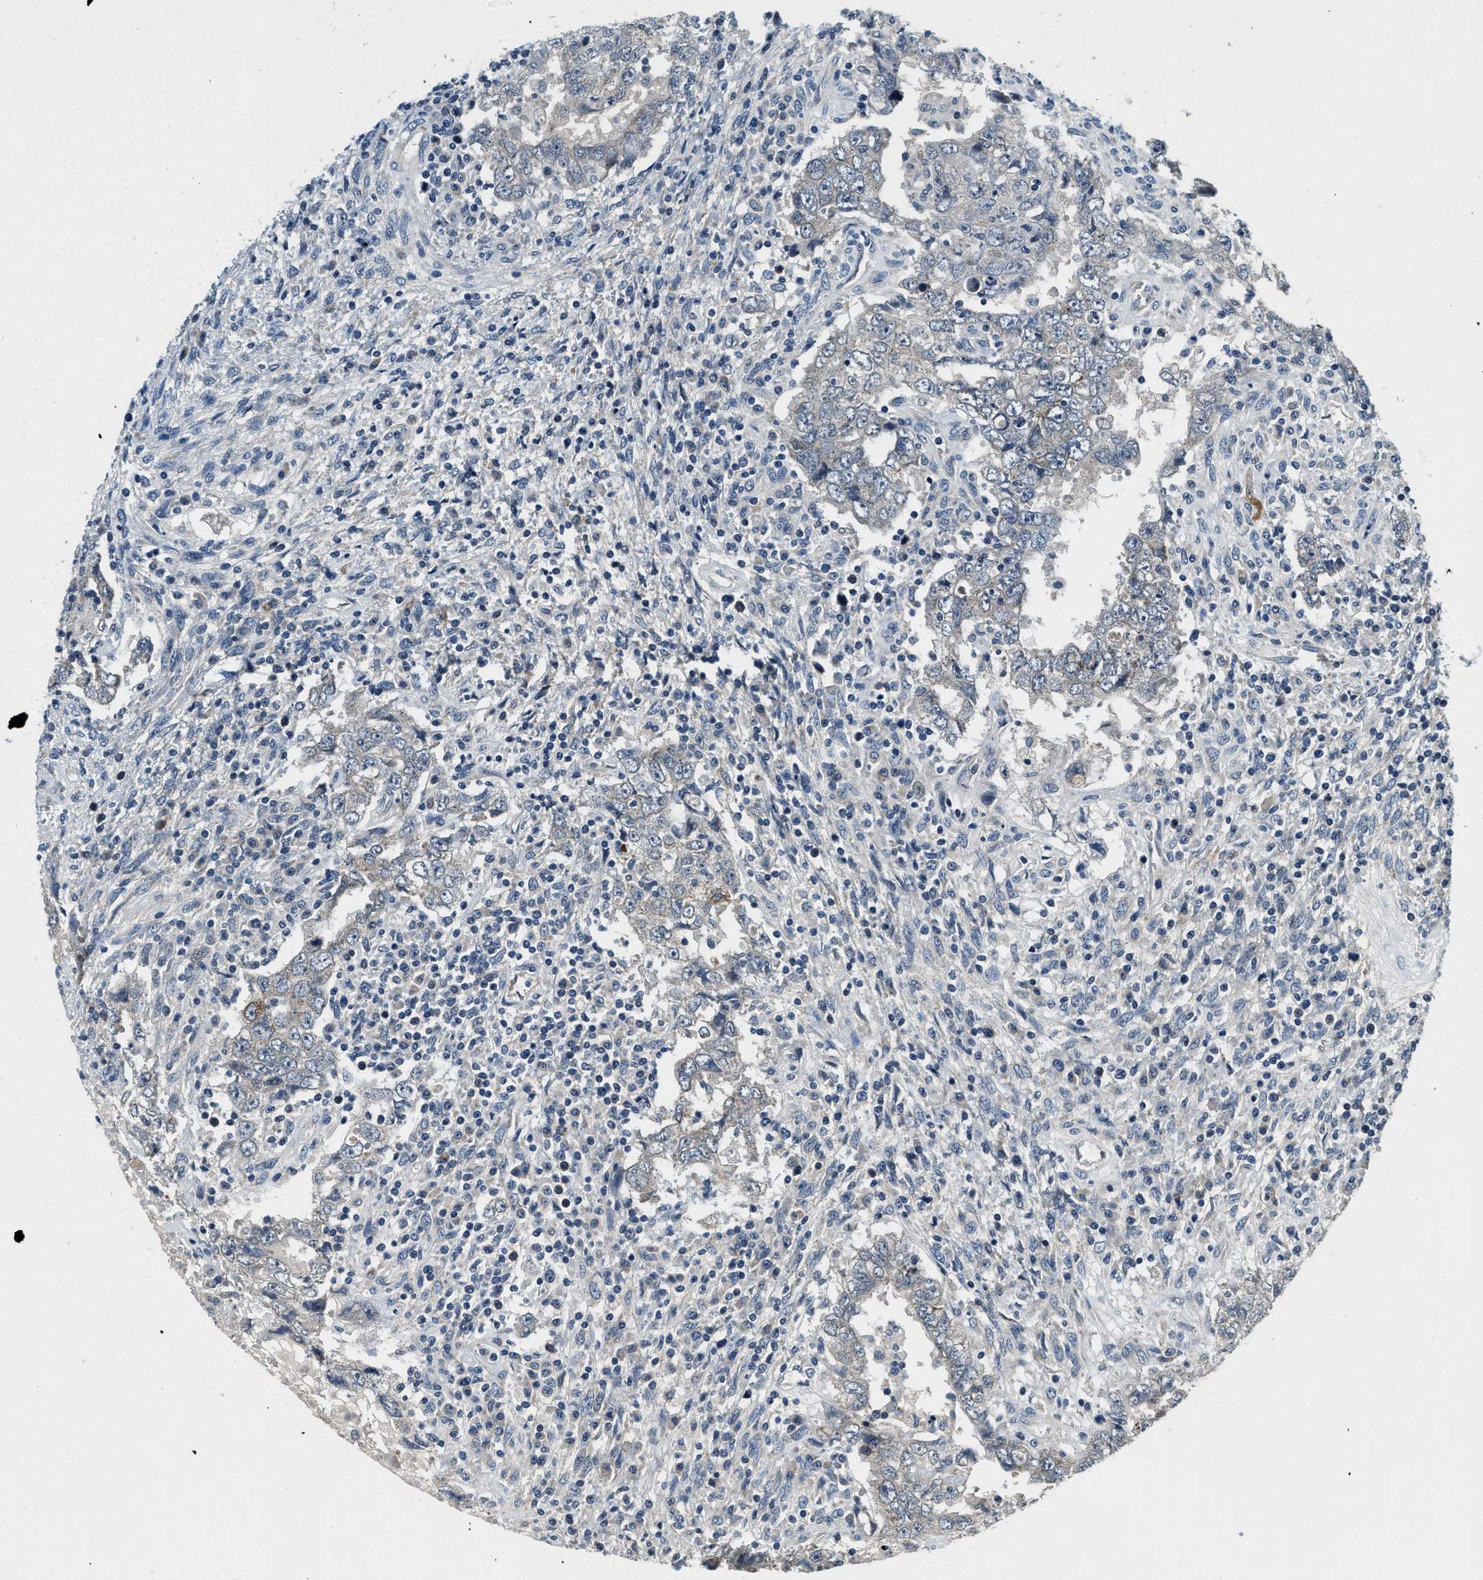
{"staining": {"intensity": "negative", "quantity": "none", "location": "none"}, "tissue": "testis cancer", "cell_type": "Tumor cells", "image_type": "cancer", "snomed": [{"axis": "morphology", "description": "Carcinoma, Embryonal, NOS"}, {"axis": "topography", "description": "Testis"}], "caption": "DAB immunohistochemical staining of embryonal carcinoma (testis) reveals no significant positivity in tumor cells.", "gene": "YAE1", "patient": {"sex": "male", "age": 26}}